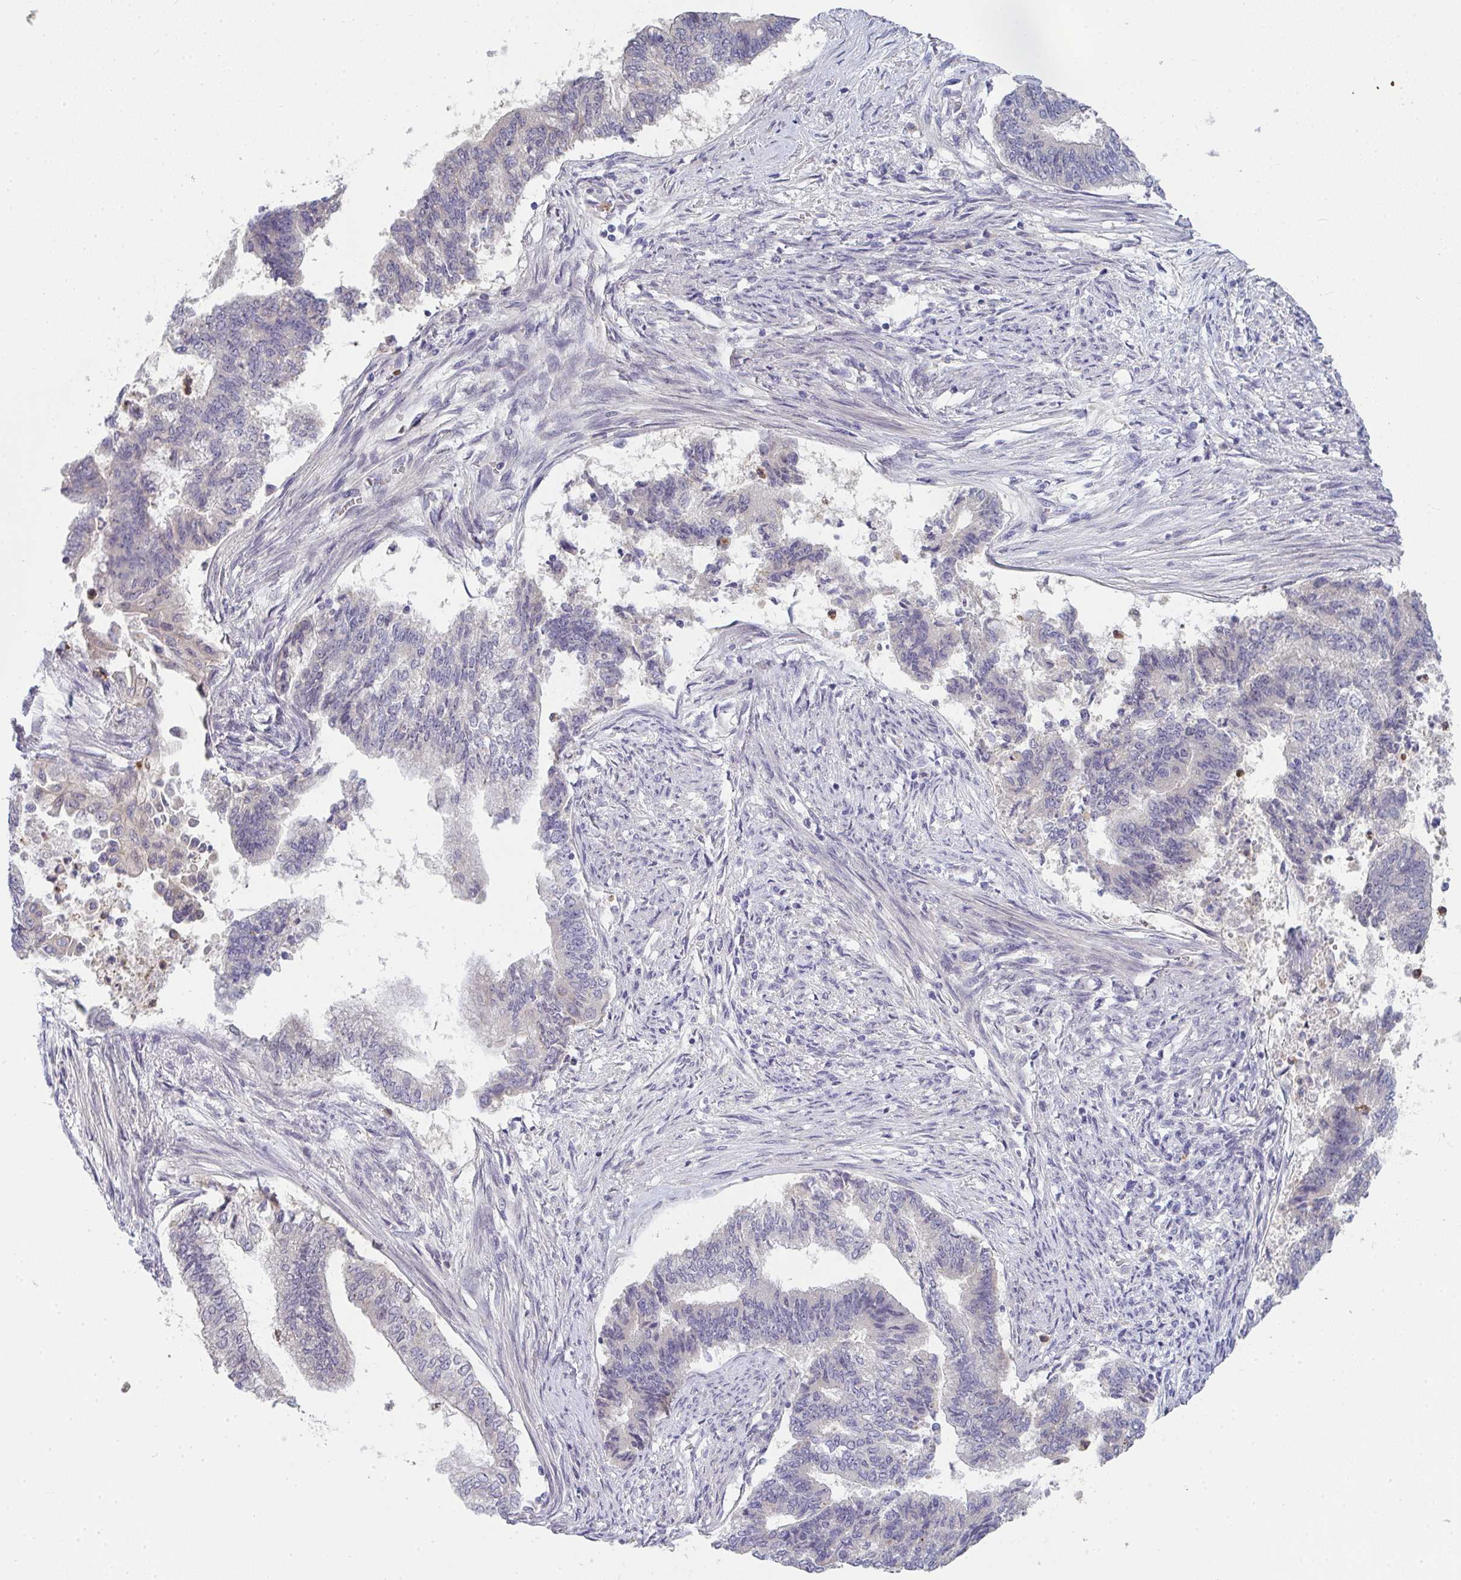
{"staining": {"intensity": "negative", "quantity": "none", "location": "none"}, "tissue": "endometrial cancer", "cell_type": "Tumor cells", "image_type": "cancer", "snomed": [{"axis": "morphology", "description": "Adenocarcinoma, NOS"}, {"axis": "topography", "description": "Endometrium"}], "caption": "This is an IHC photomicrograph of human adenocarcinoma (endometrial). There is no expression in tumor cells.", "gene": "RIOK1", "patient": {"sex": "female", "age": 65}}